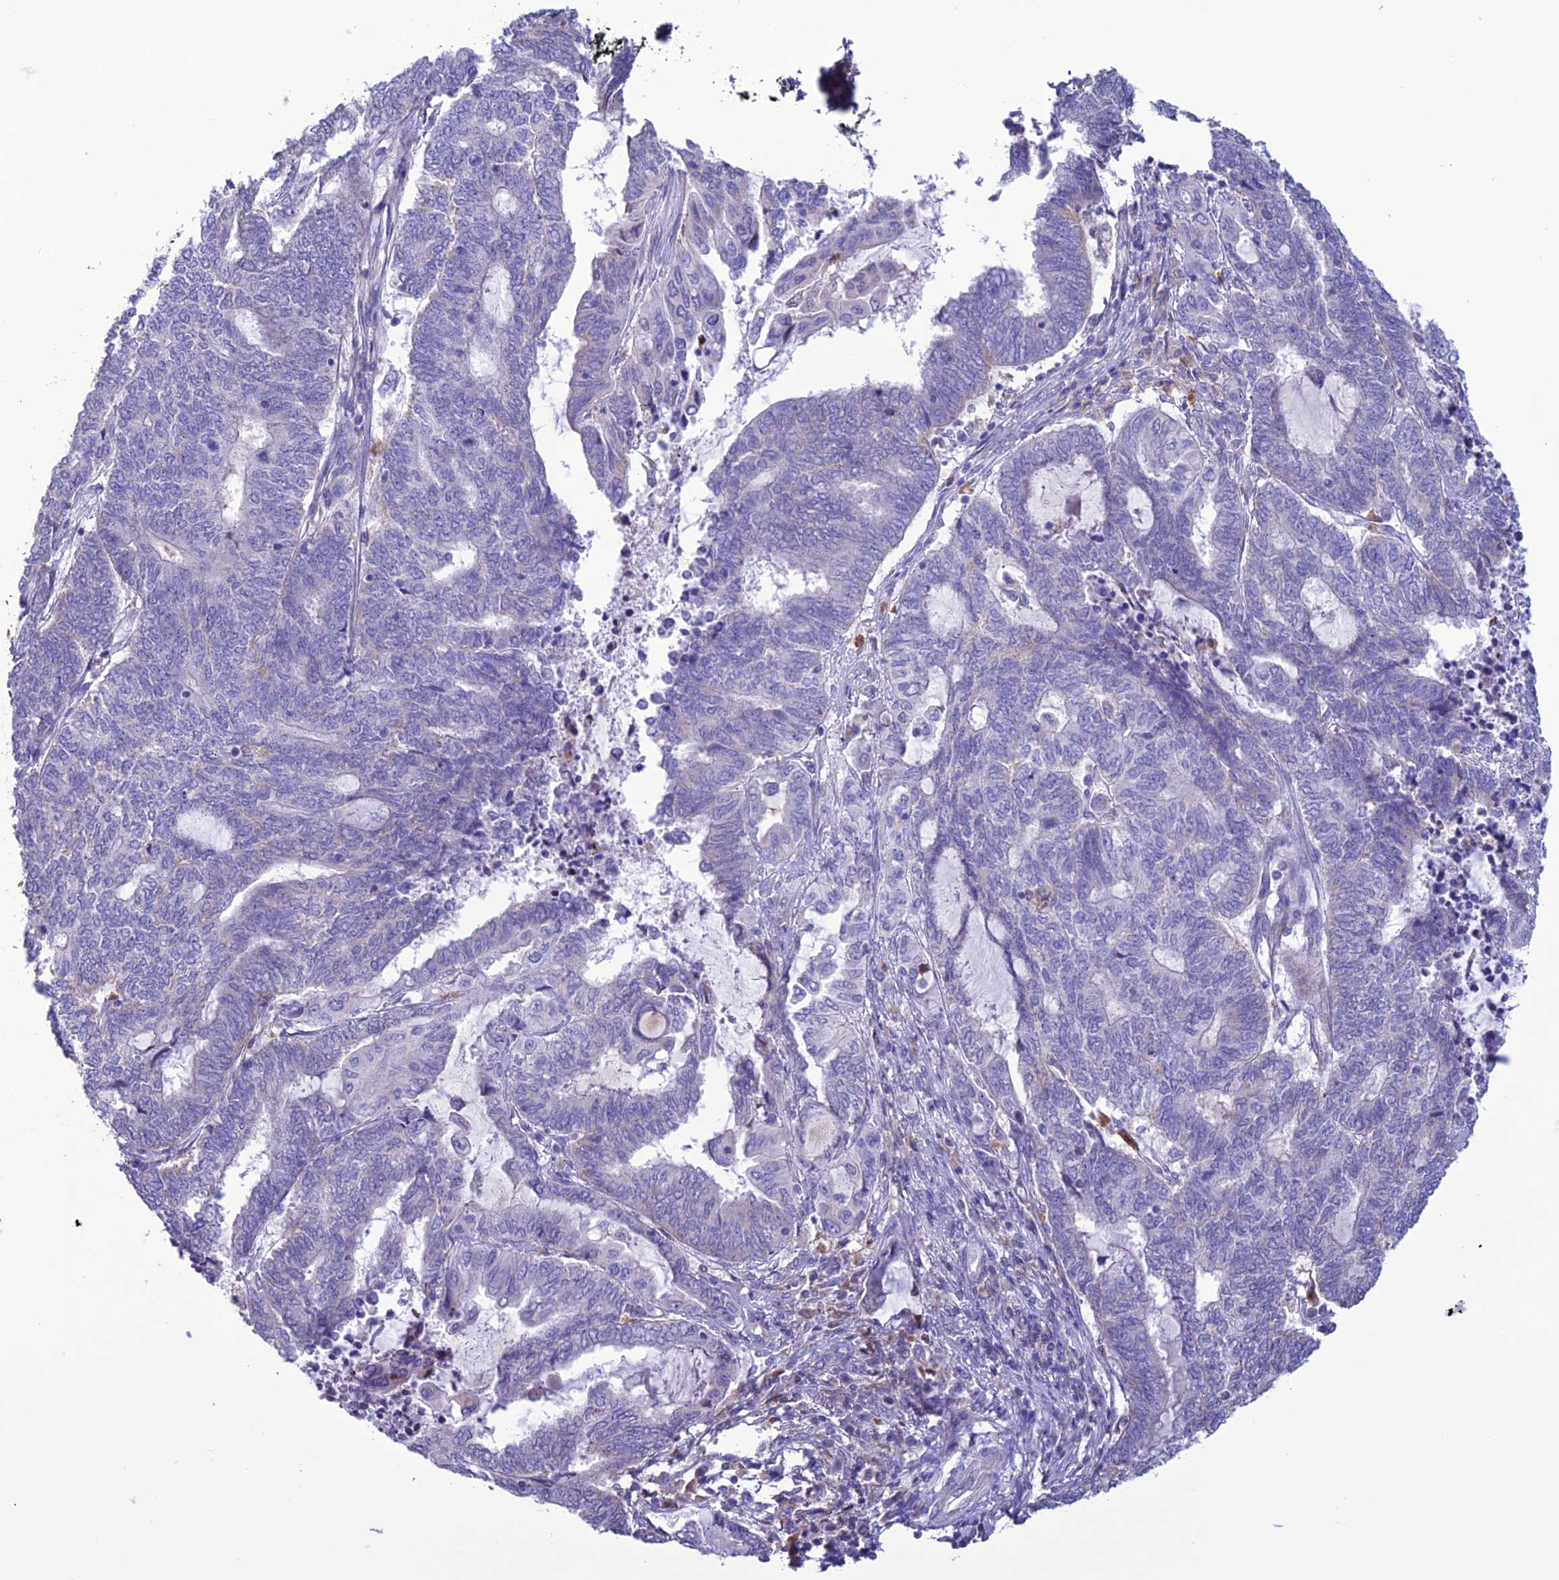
{"staining": {"intensity": "negative", "quantity": "none", "location": "none"}, "tissue": "endometrial cancer", "cell_type": "Tumor cells", "image_type": "cancer", "snomed": [{"axis": "morphology", "description": "Adenocarcinoma, NOS"}, {"axis": "topography", "description": "Uterus"}, {"axis": "topography", "description": "Endometrium"}], "caption": "This is an immunohistochemistry (IHC) image of human endometrial cancer (adenocarcinoma). There is no staining in tumor cells.", "gene": "CLCN7", "patient": {"sex": "female", "age": 70}}